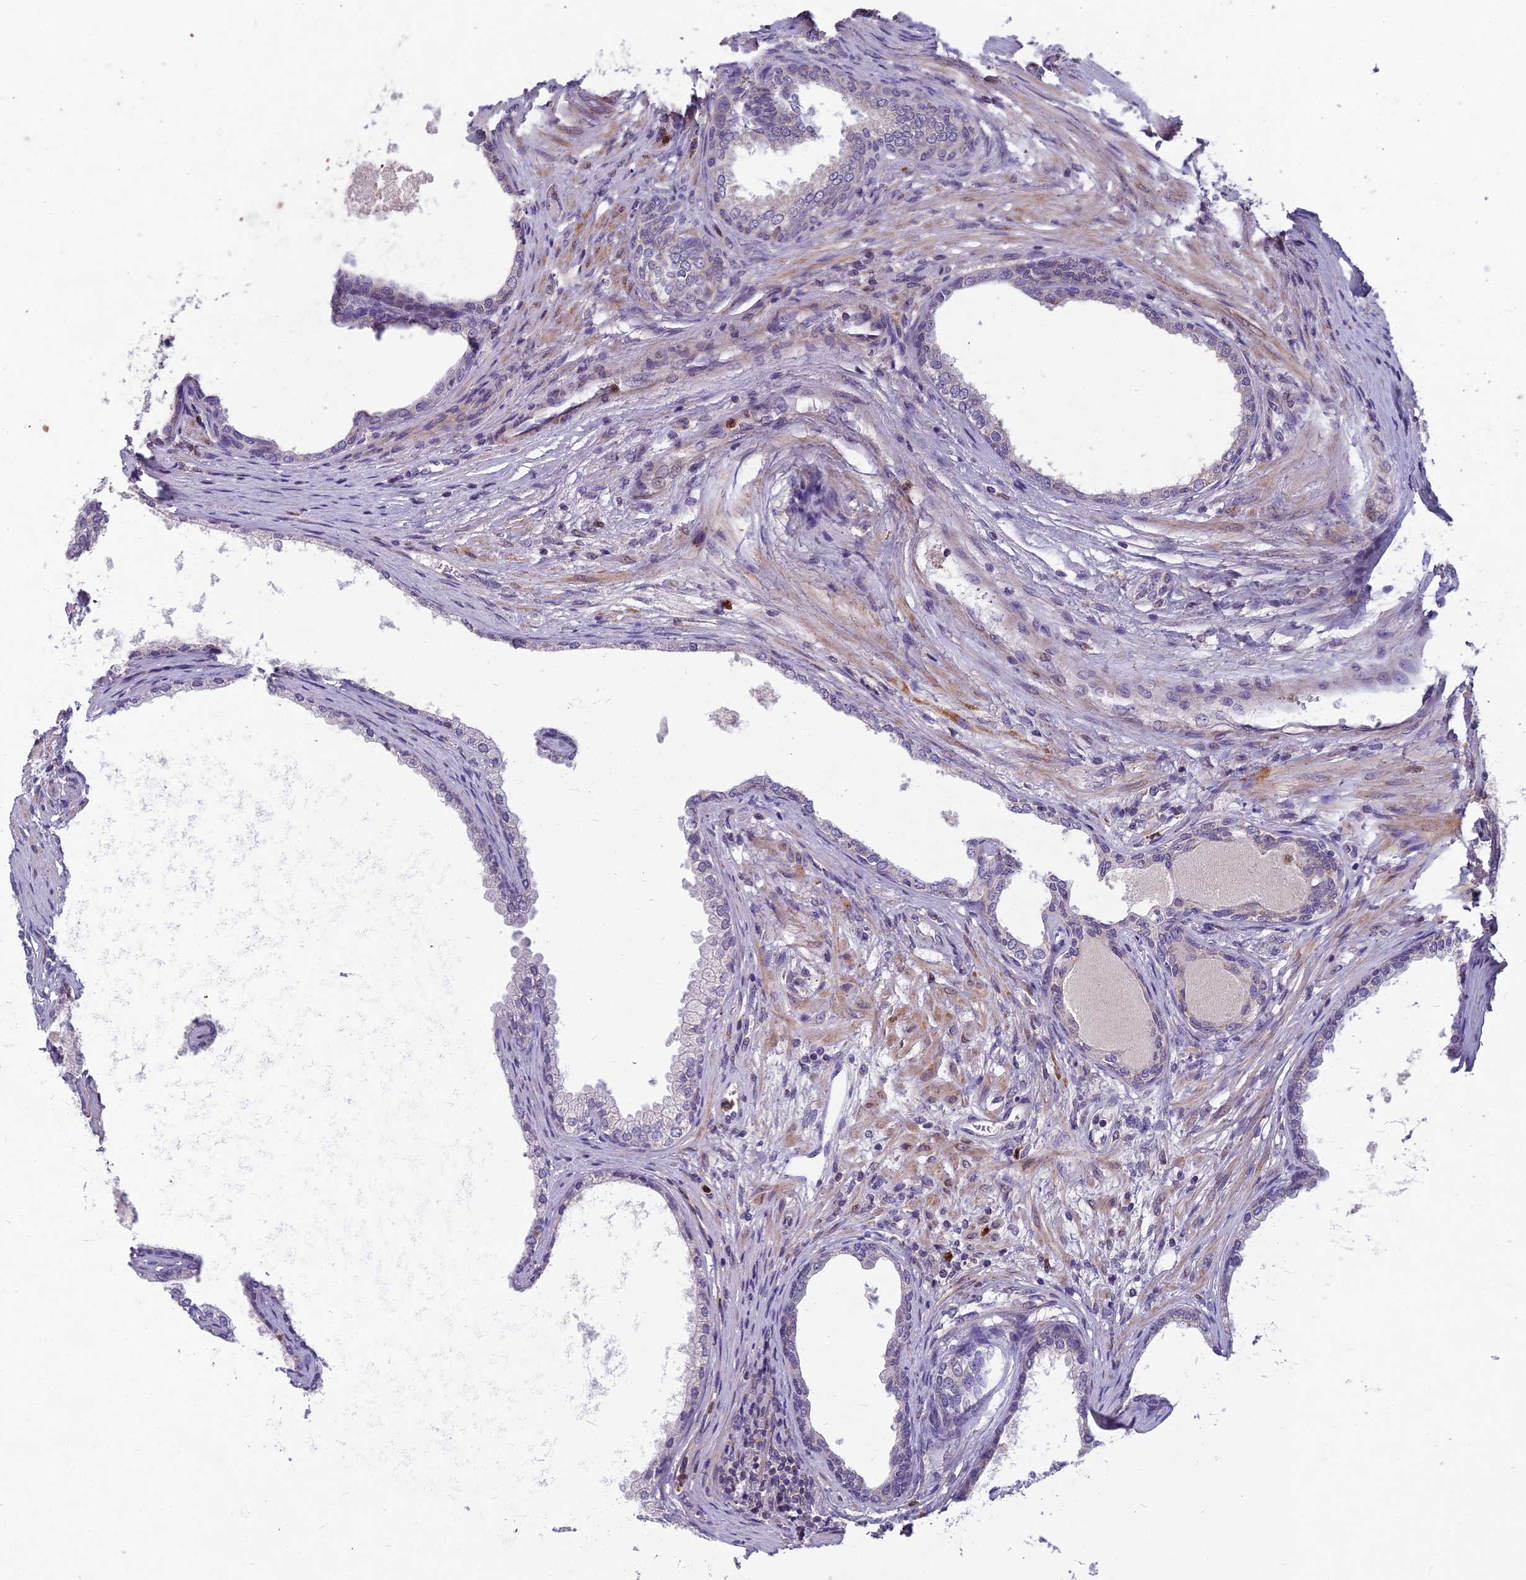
{"staining": {"intensity": "moderate", "quantity": "<25%", "location": "cytoplasmic/membranous"}, "tissue": "prostate", "cell_type": "Glandular cells", "image_type": "normal", "snomed": [{"axis": "morphology", "description": "Normal tissue, NOS"}, {"axis": "topography", "description": "Prostate"}], "caption": "Immunohistochemical staining of benign prostate demonstrates low levels of moderate cytoplasmic/membranous staining in about <25% of glandular cells. (DAB IHC with brightfield microscopy, high magnification).", "gene": "ENSG00000188897", "patient": {"sex": "male", "age": 76}}